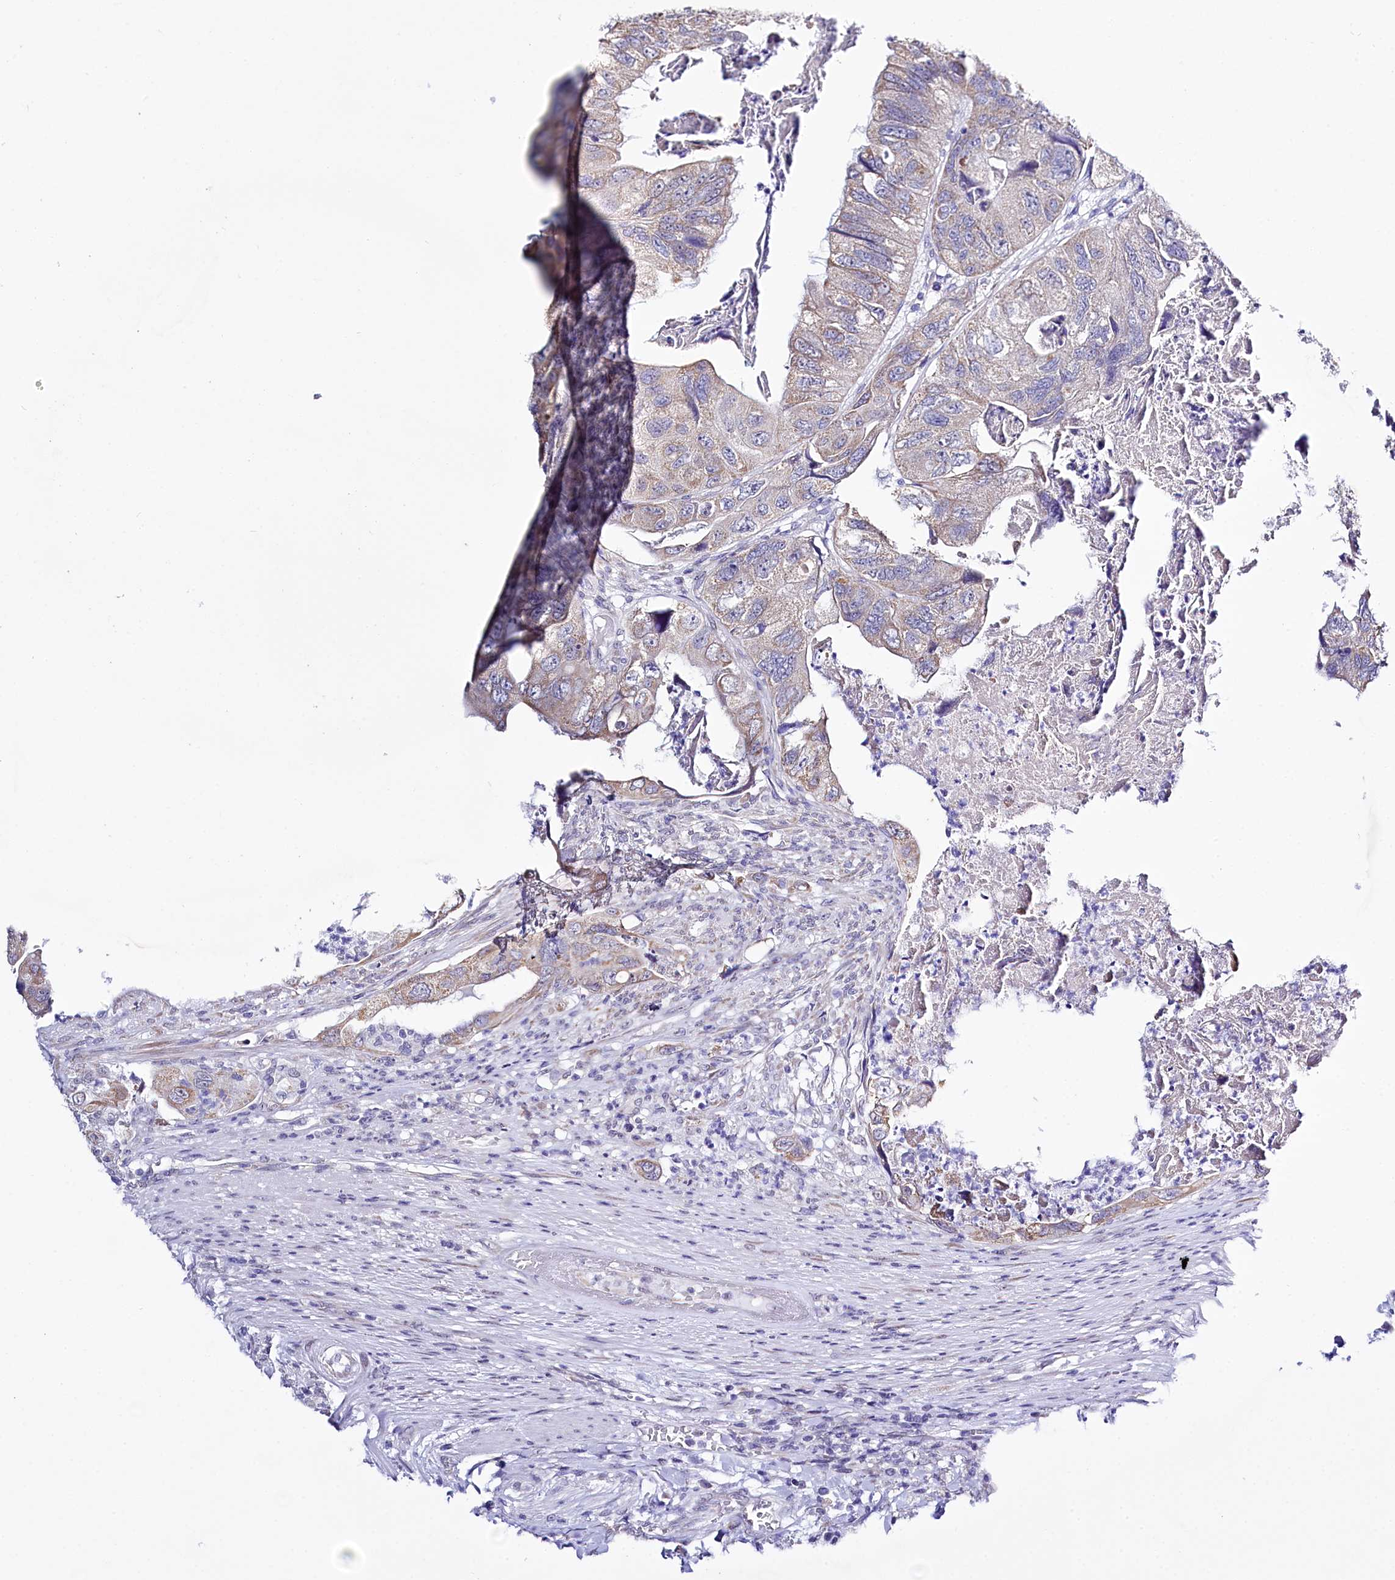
{"staining": {"intensity": "moderate", "quantity": "25%-75%", "location": "cytoplasmic/membranous"}, "tissue": "colorectal cancer", "cell_type": "Tumor cells", "image_type": "cancer", "snomed": [{"axis": "morphology", "description": "Adenocarcinoma, NOS"}, {"axis": "topography", "description": "Rectum"}], "caption": "About 25%-75% of tumor cells in colorectal adenocarcinoma reveal moderate cytoplasmic/membranous protein expression as visualized by brown immunohistochemical staining.", "gene": "SPATS2", "patient": {"sex": "male", "age": 63}}